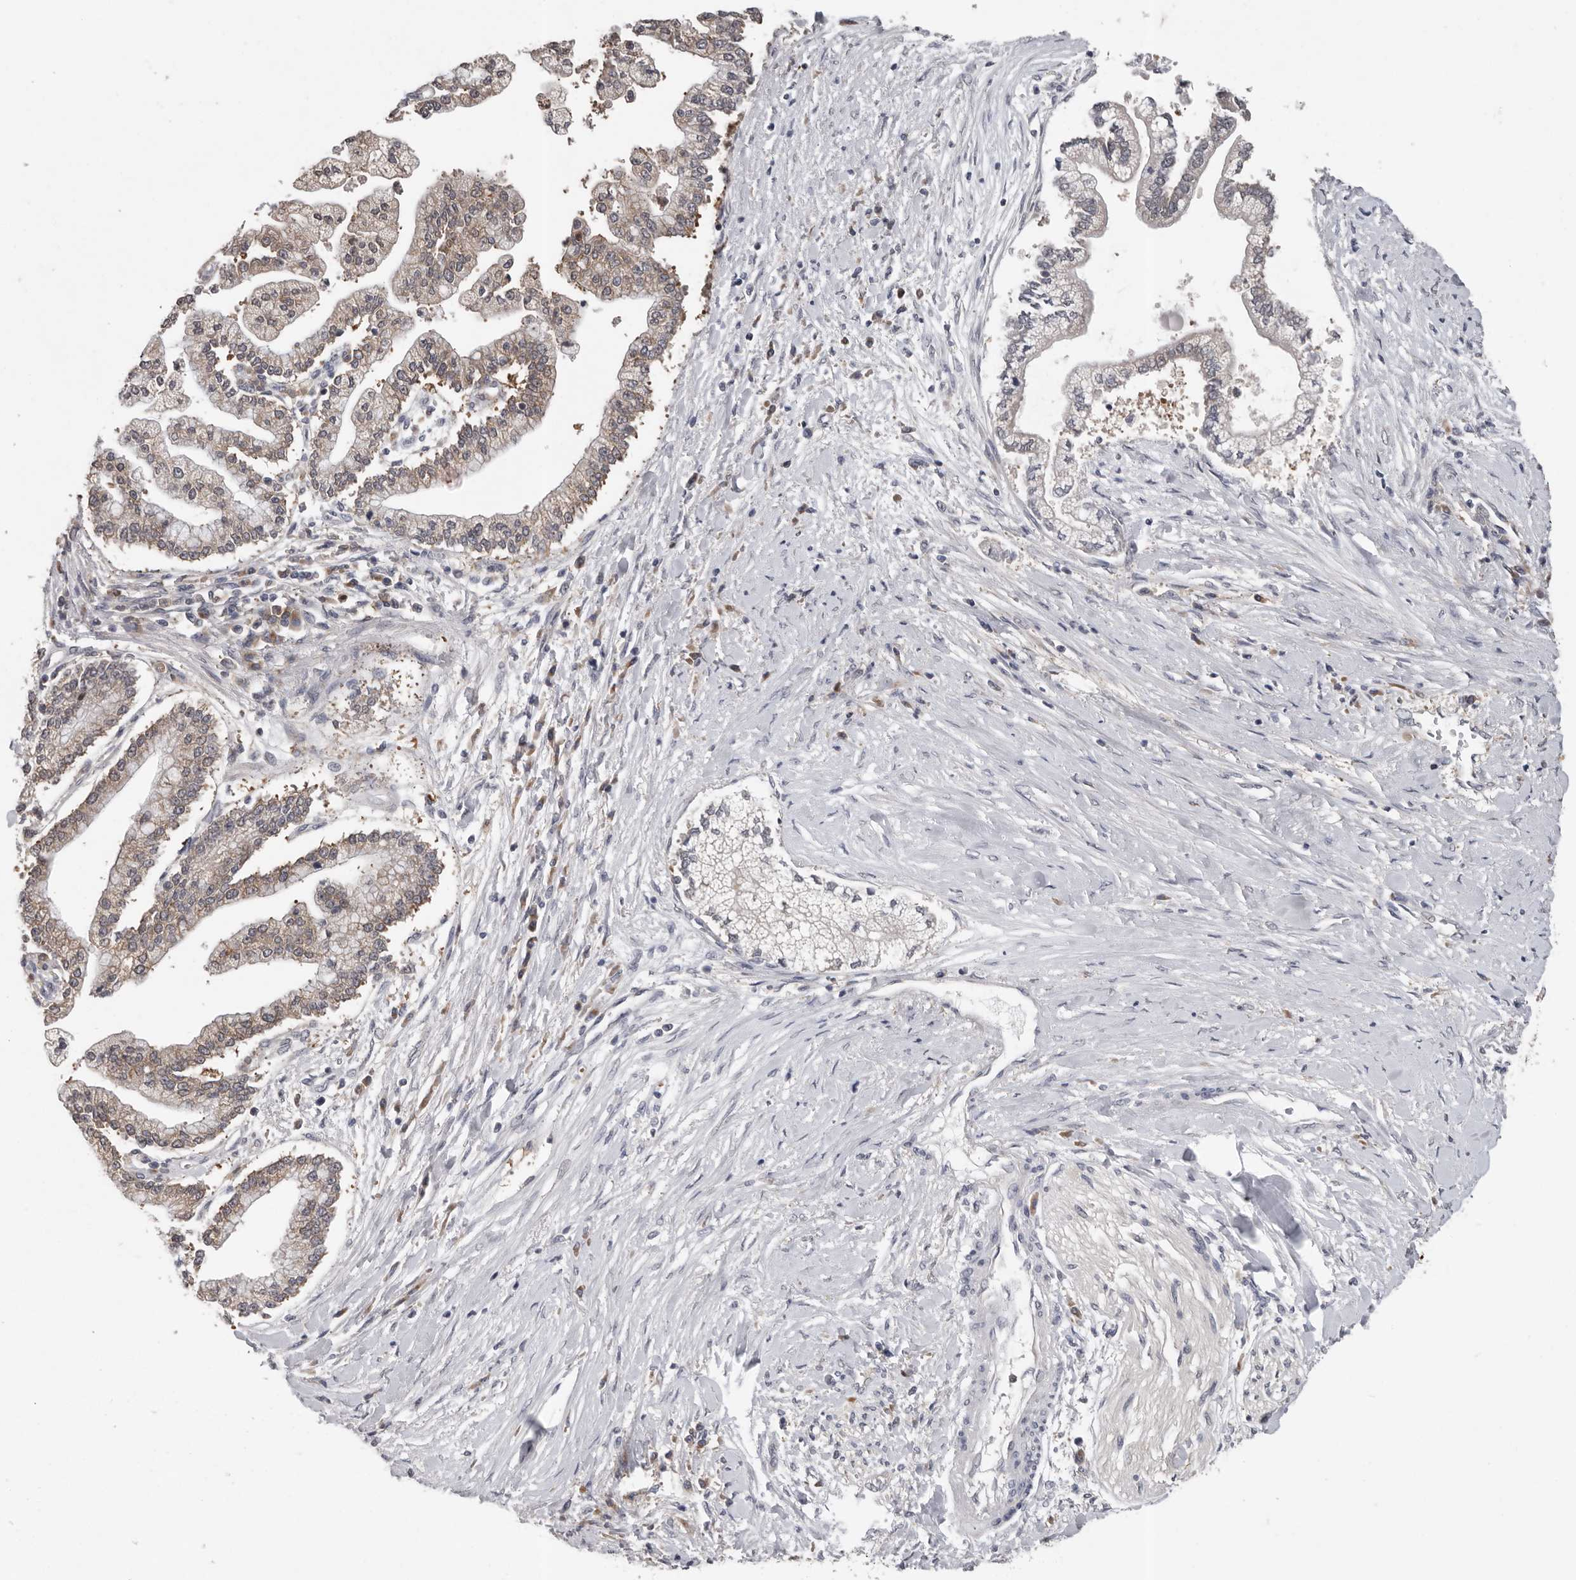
{"staining": {"intensity": "weak", "quantity": ">75%", "location": "cytoplasmic/membranous"}, "tissue": "liver cancer", "cell_type": "Tumor cells", "image_type": "cancer", "snomed": [{"axis": "morphology", "description": "Cholangiocarcinoma"}, {"axis": "topography", "description": "Liver"}], "caption": "Immunohistochemistry (IHC) of human liver cancer reveals low levels of weak cytoplasmic/membranous expression in about >75% of tumor cells. The protein of interest is shown in brown color, while the nuclei are stained blue.", "gene": "RALGPS2", "patient": {"sex": "male", "age": 50}}